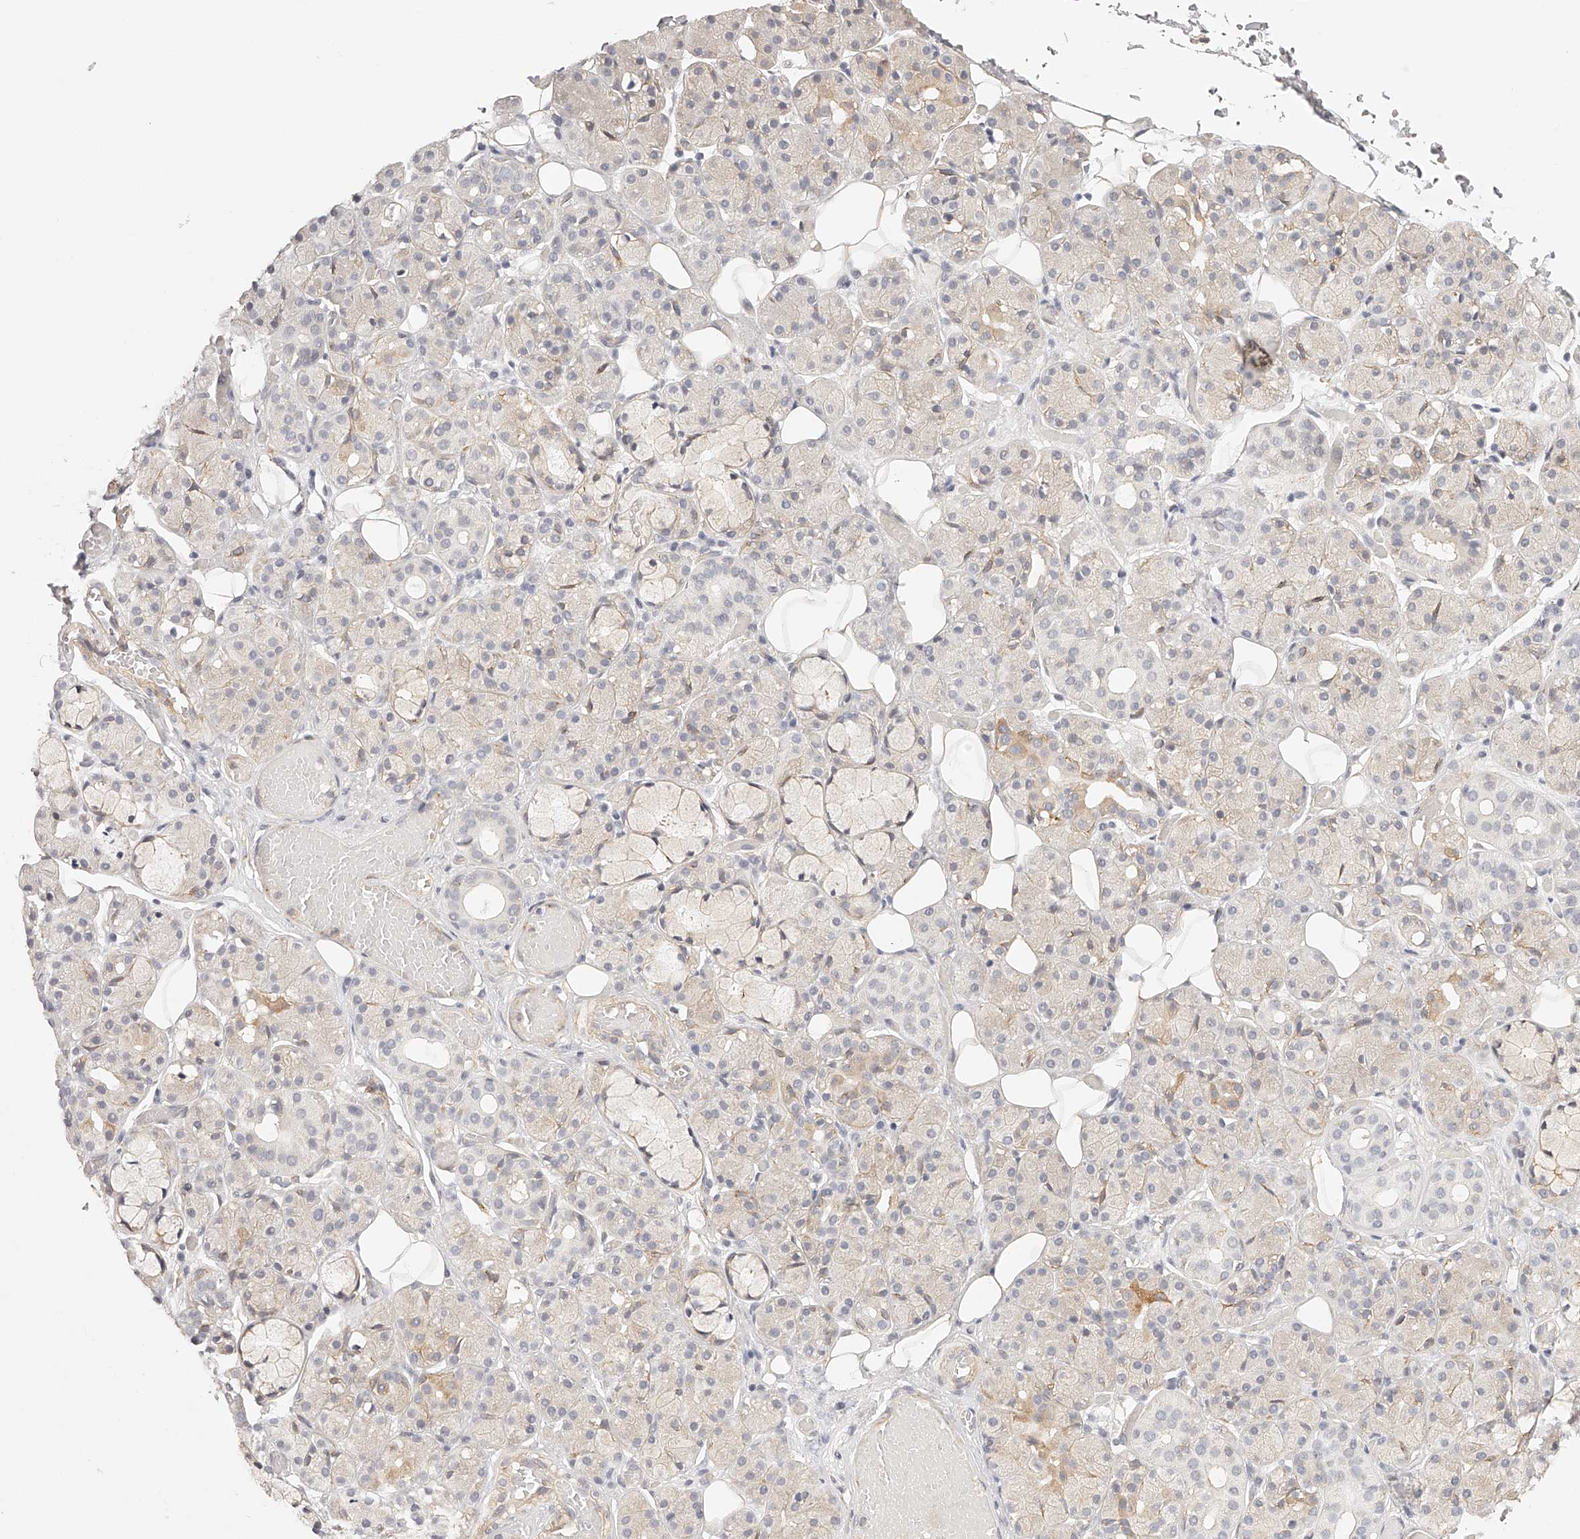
{"staining": {"intensity": "negative", "quantity": "none", "location": "none"}, "tissue": "salivary gland", "cell_type": "Glandular cells", "image_type": "normal", "snomed": [{"axis": "morphology", "description": "Normal tissue, NOS"}, {"axis": "topography", "description": "Salivary gland"}], "caption": "The photomicrograph shows no staining of glandular cells in unremarkable salivary gland.", "gene": "SYNC", "patient": {"sex": "male", "age": 63}}